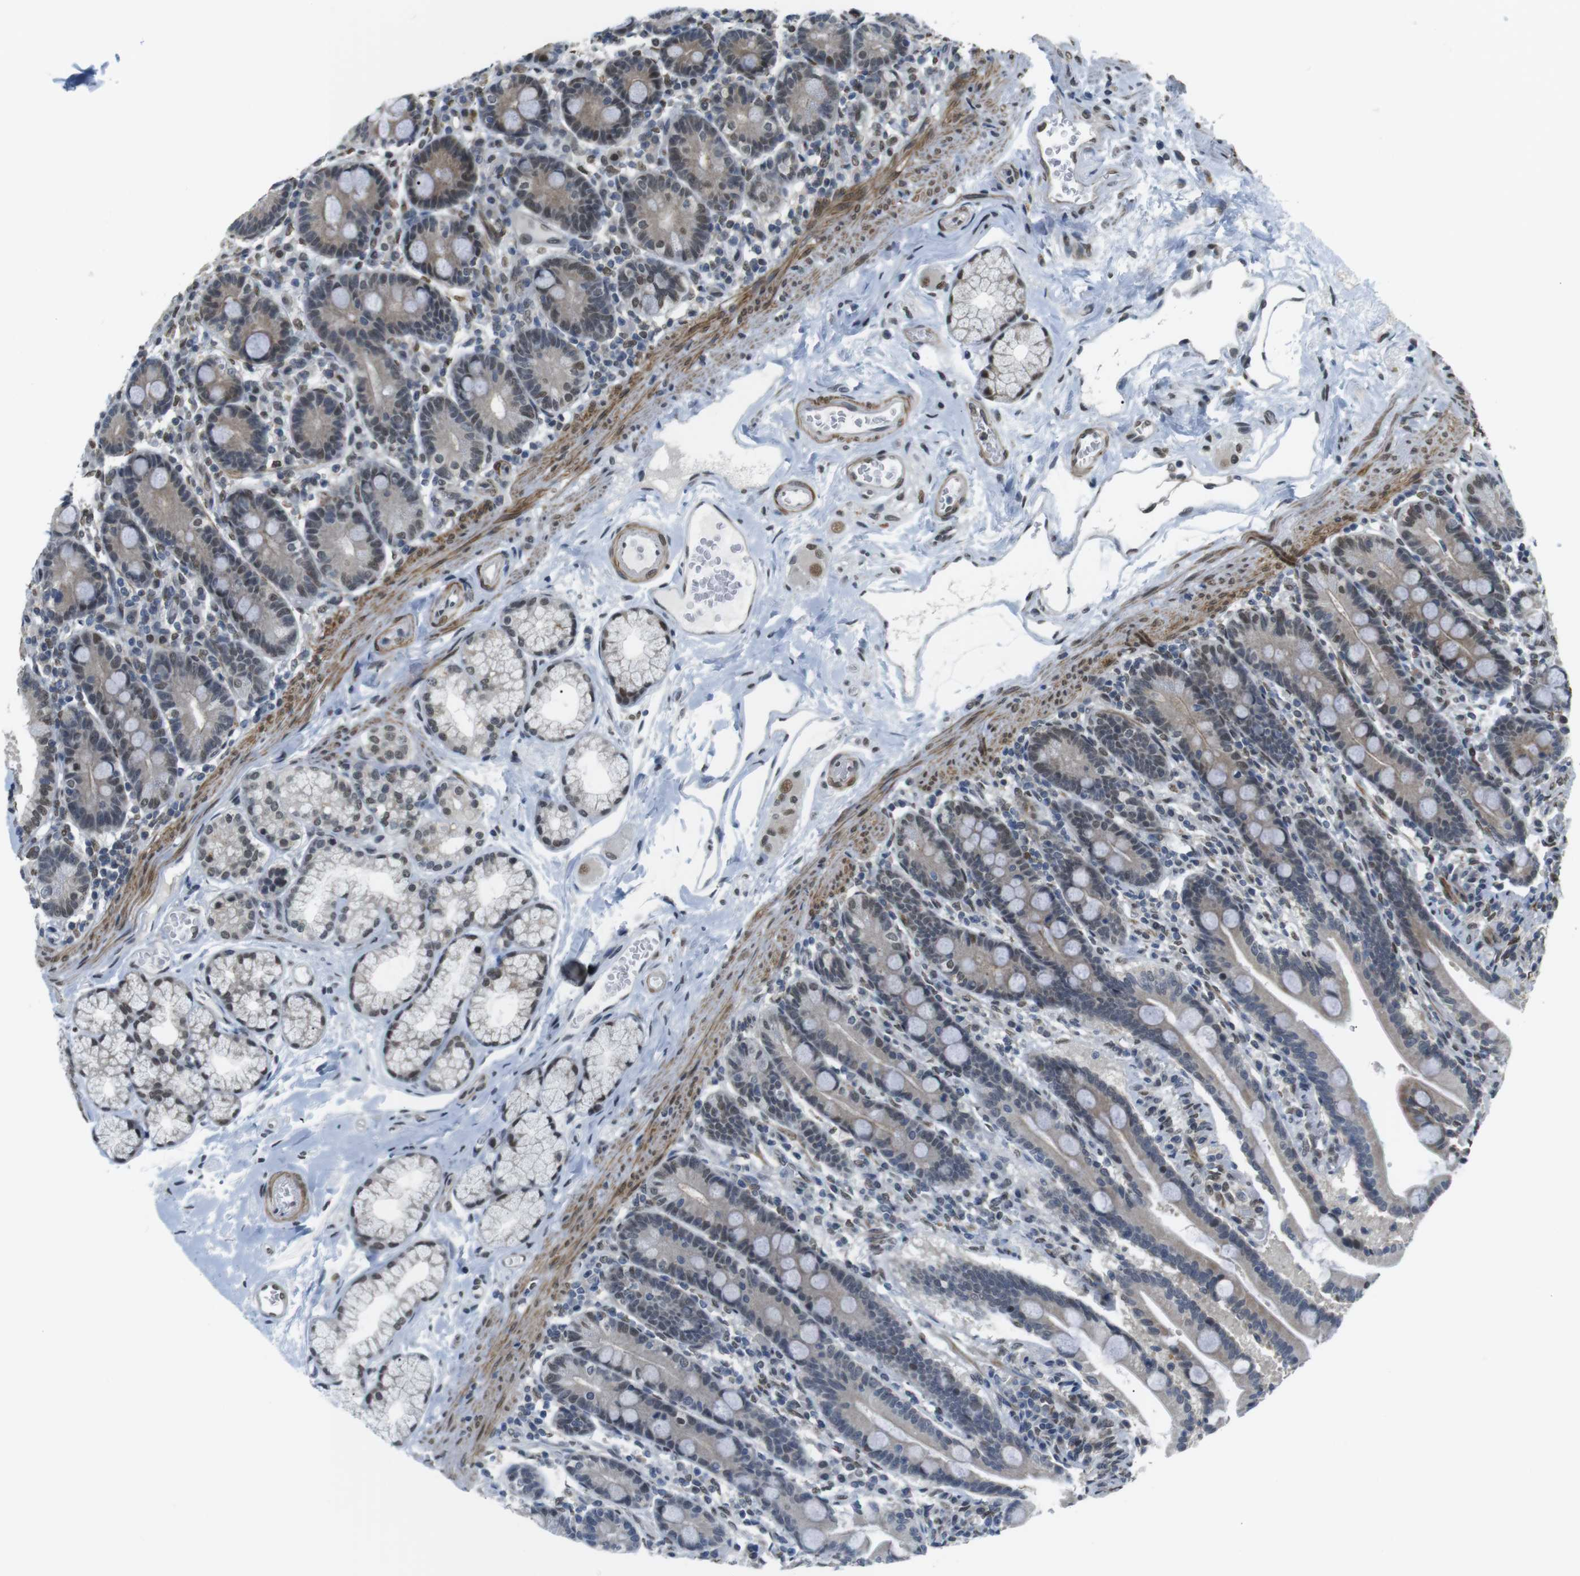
{"staining": {"intensity": "moderate", "quantity": "<25%", "location": "cytoplasmic/membranous,nuclear"}, "tissue": "duodenum", "cell_type": "Glandular cells", "image_type": "normal", "snomed": [{"axis": "morphology", "description": "Normal tissue, NOS"}, {"axis": "topography", "description": "Duodenum"}], "caption": "Normal duodenum demonstrates moderate cytoplasmic/membranous,nuclear expression in about <25% of glandular cells The protein of interest is stained brown, and the nuclei are stained in blue (DAB IHC with brightfield microscopy, high magnification)..", "gene": "USP7", "patient": {"sex": "male", "age": 54}}